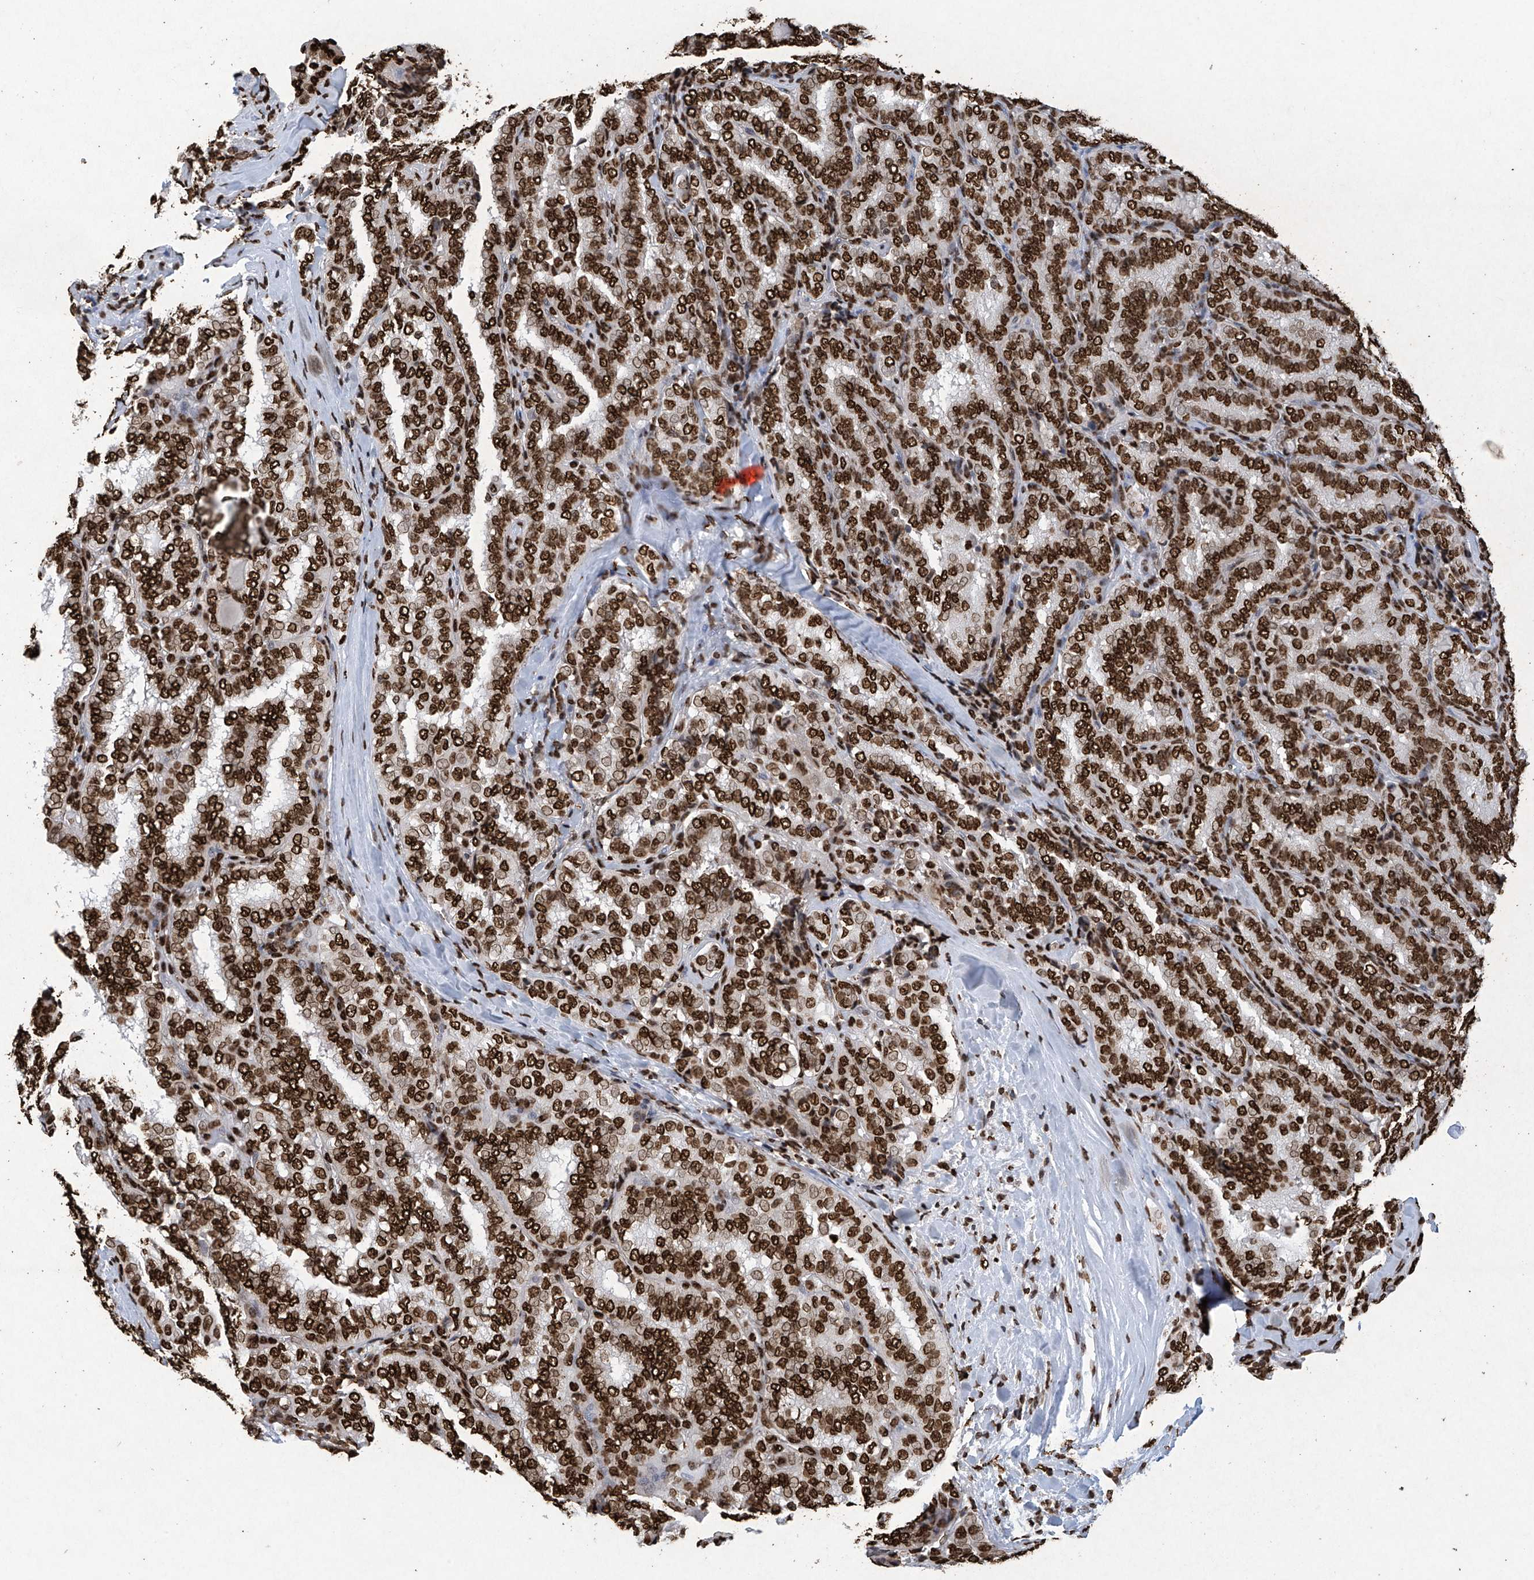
{"staining": {"intensity": "strong", "quantity": ">75%", "location": "nuclear"}, "tissue": "thyroid cancer", "cell_type": "Tumor cells", "image_type": "cancer", "snomed": [{"axis": "morphology", "description": "Normal tissue, NOS"}, {"axis": "morphology", "description": "Papillary adenocarcinoma, NOS"}, {"axis": "topography", "description": "Thyroid gland"}], "caption": "Immunohistochemistry histopathology image of papillary adenocarcinoma (thyroid) stained for a protein (brown), which reveals high levels of strong nuclear positivity in about >75% of tumor cells.", "gene": "H3-3A", "patient": {"sex": "female", "age": 30}}